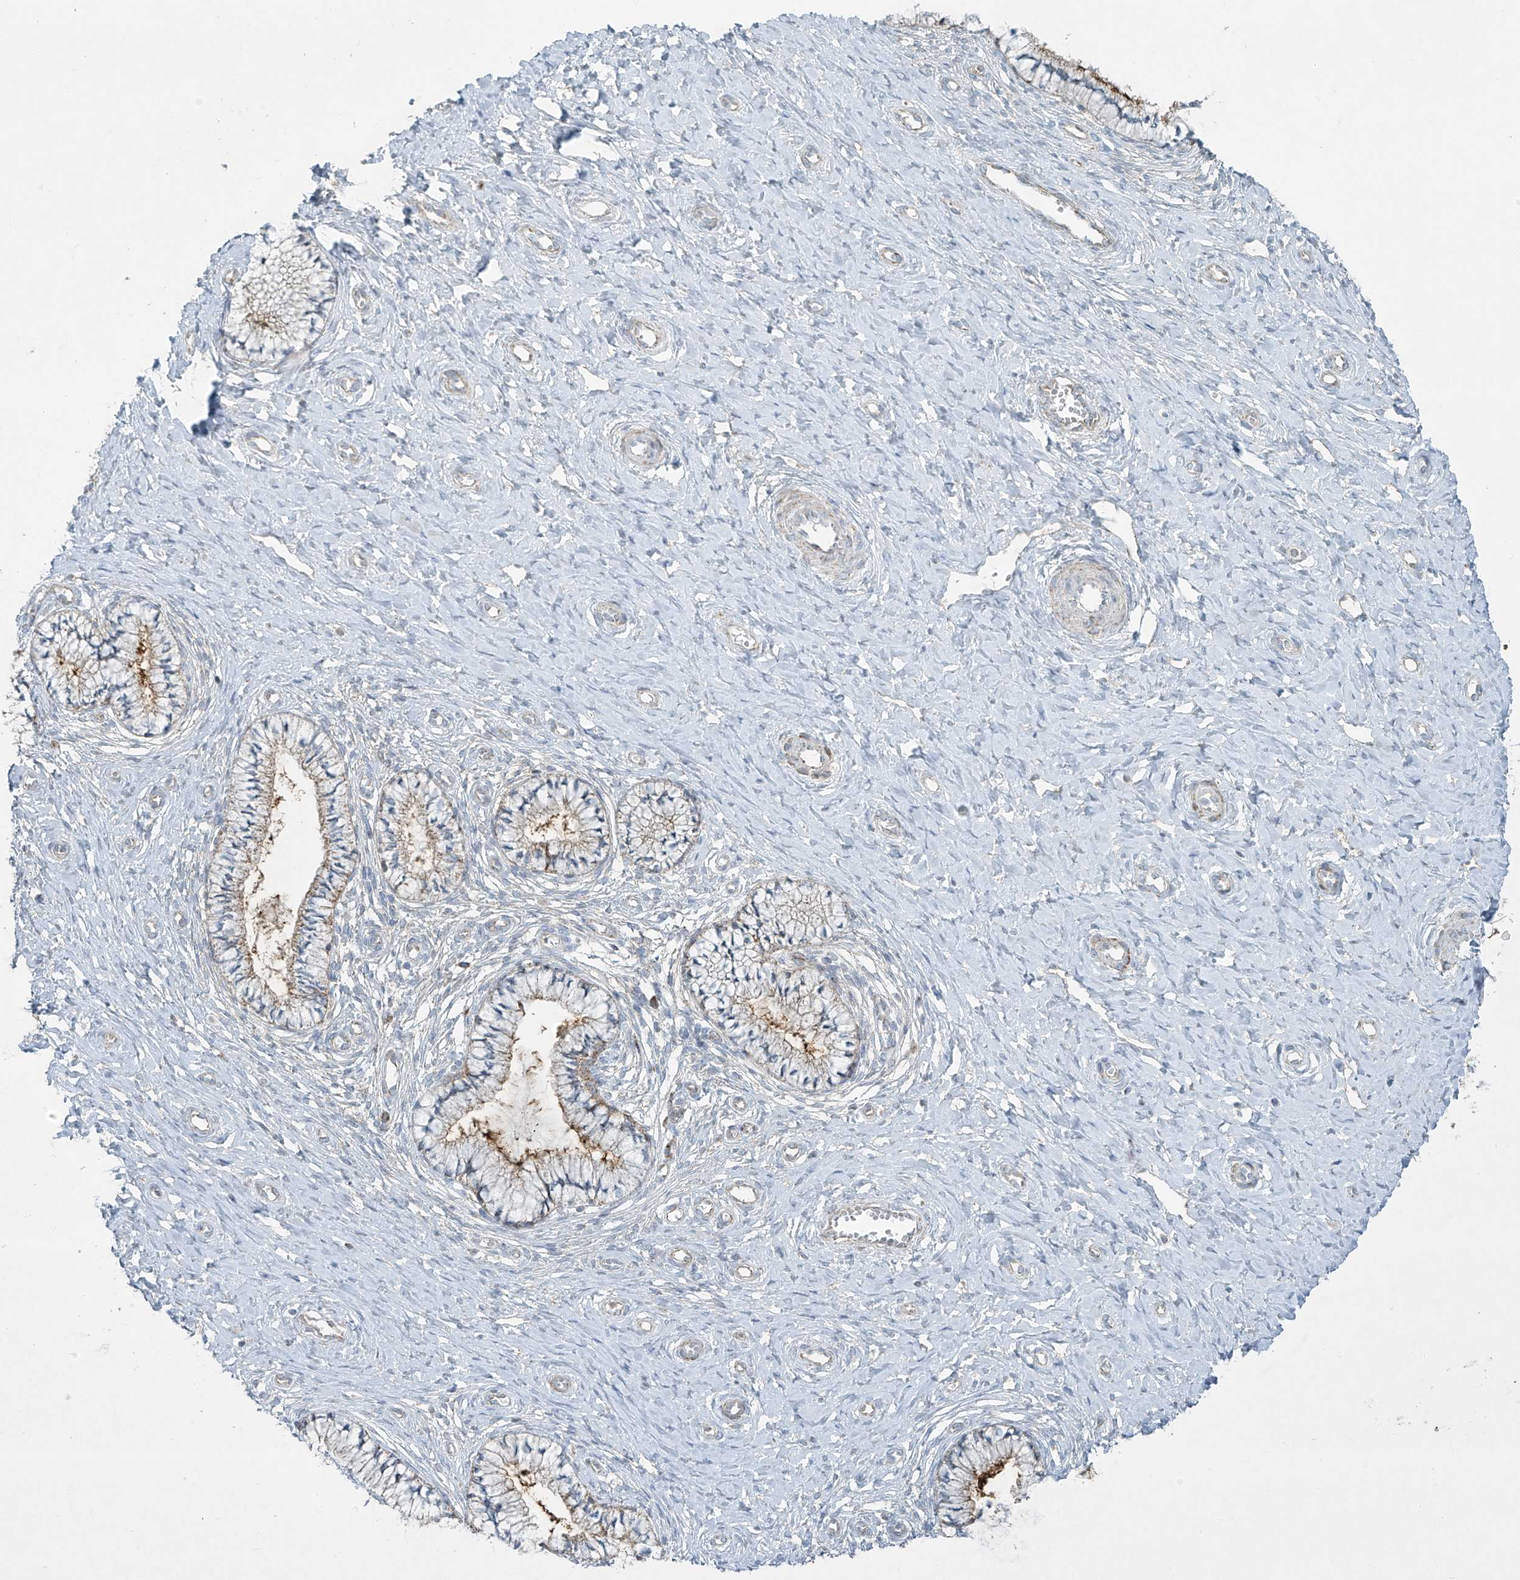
{"staining": {"intensity": "moderate", "quantity": "25%-75%", "location": "cytoplasmic/membranous"}, "tissue": "cervix", "cell_type": "Glandular cells", "image_type": "normal", "snomed": [{"axis": "morphology", "description": "Normal tissue, NOS"}, {"axis": "topography", "description": "Cervix"}], "caption": "DAB immunohistochemical staining of benign cervix reveals moderate cytoplasmic/membranous protein expression in about 25%-75% of glandular cells. (IHC, brightfield microscopy, high magnification).", "gene": "SMDT1", "patient": {"sex": "female", "age": 36}}